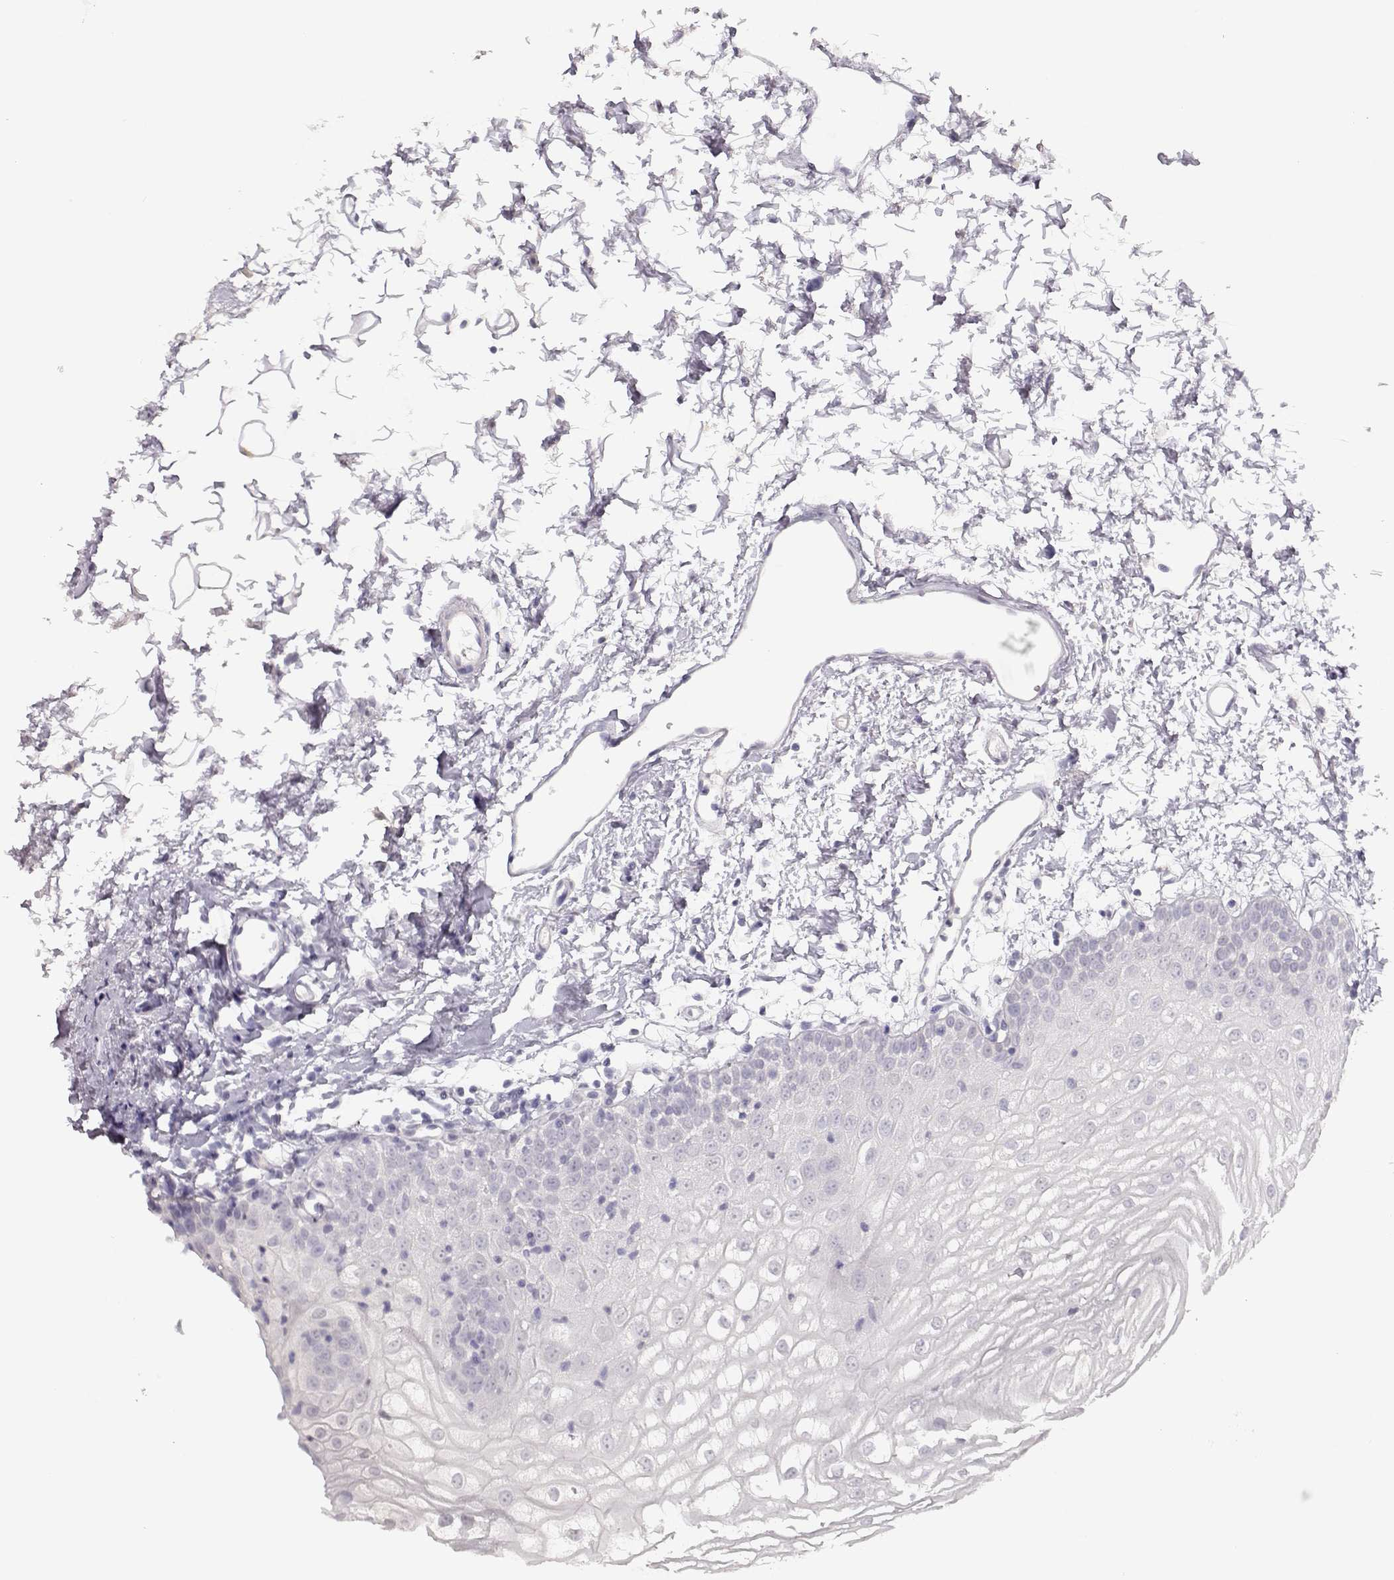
{"staining": {"intensity": "negative", "quantity": "none", "location": "none"}, "tissue": "oral mucosa", "cell_type": "Squamous epithelial cells", "image_type": "normal", "snomed": [{"axis": "morphology", "description": "Normal tissue, NOS"}, {"axis": "topography", "description": "Oral tissue"}], "caption": "This is a image of immunohistochemistry (IHC) staining of benign oral mucosa, which shows no expression in squamous epithelial cells. (DAB immunohistochemistry (IHC), high magnification).", "gene": "TKTL1", "patient": {"sex": "male", "age": 72}}